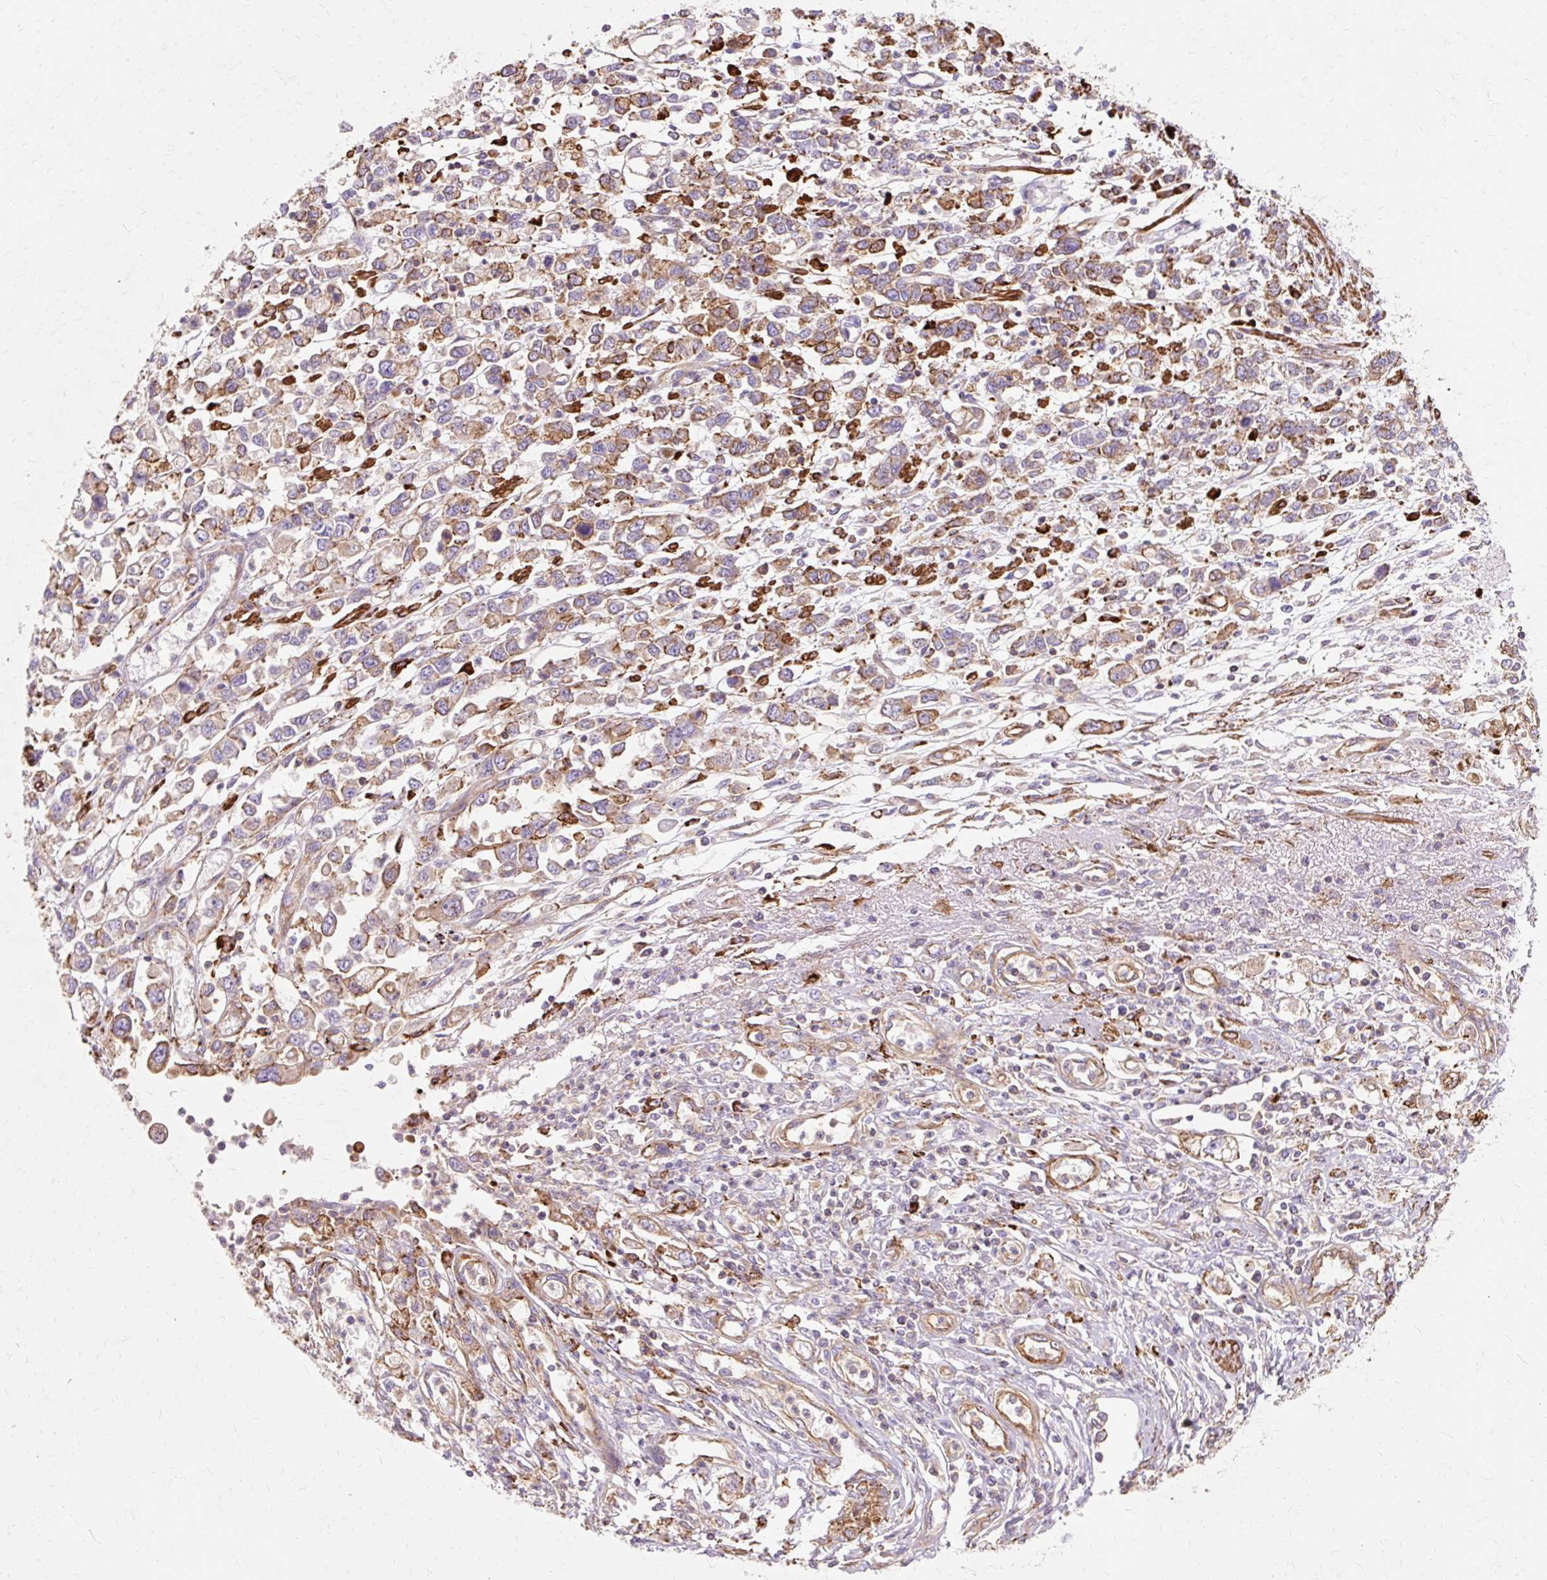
{"staining": {"intensity": "moderate", "quantity": "25%-75%", "location": "cytoplasmic/membranous"}, "tissue": "stomach cancer", "cell_type": "Tumor cells", "image_type": "cancer", "snomed": [{"axis": "morphology", "description": "Adenocarcinoma, NOS"}, {"axis": "topography", "description": "Stomach"}], "caption": "Immunohistochemistry of stomach adenocarcinoma reveals medium levels of moderate cytoplasmic/membranous expression in about 25%-75% of tumor cells.", "gene": "TBC1D2B", "patient": {"sex": "female", "age": 76}}